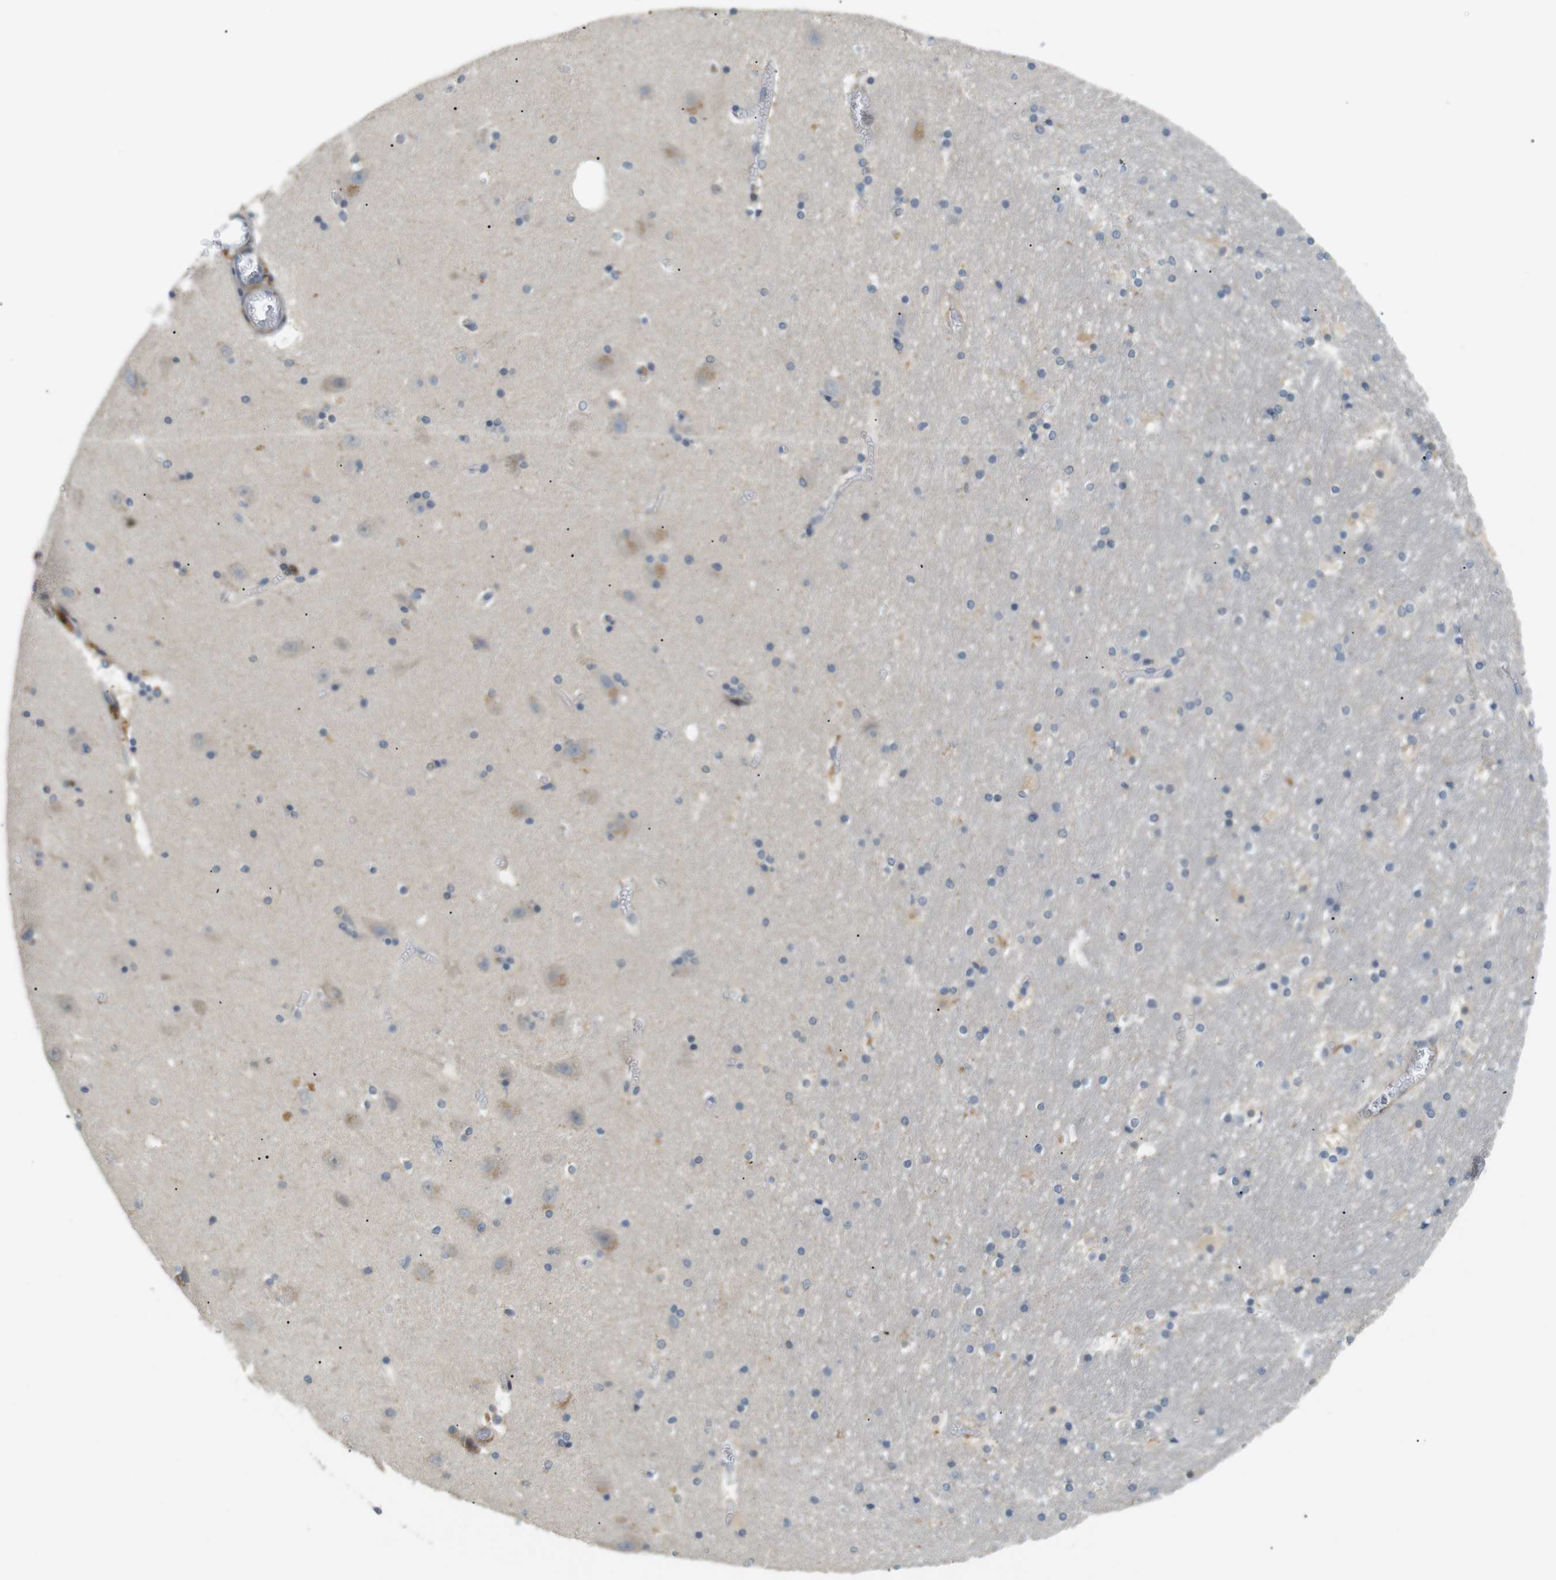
{"staining": {"intensity": "weak", "quantity": "<25%", "location": "cytoplasmic/membranous"}, "tissue": "hippocampus", "cell_type": "Glial cells", "image_type": "normal", "snomed": [{"axis": "morphology", "description": "Normal tissue, NOS"}, {"axis": "topography", "description": "Hippocampus"}], "caption": "Micrograph shows no significant protein expression in glial cells of normal hippocampus.", "gene": "P2RY1", "patient": {"sex": "male", "age": 45}}